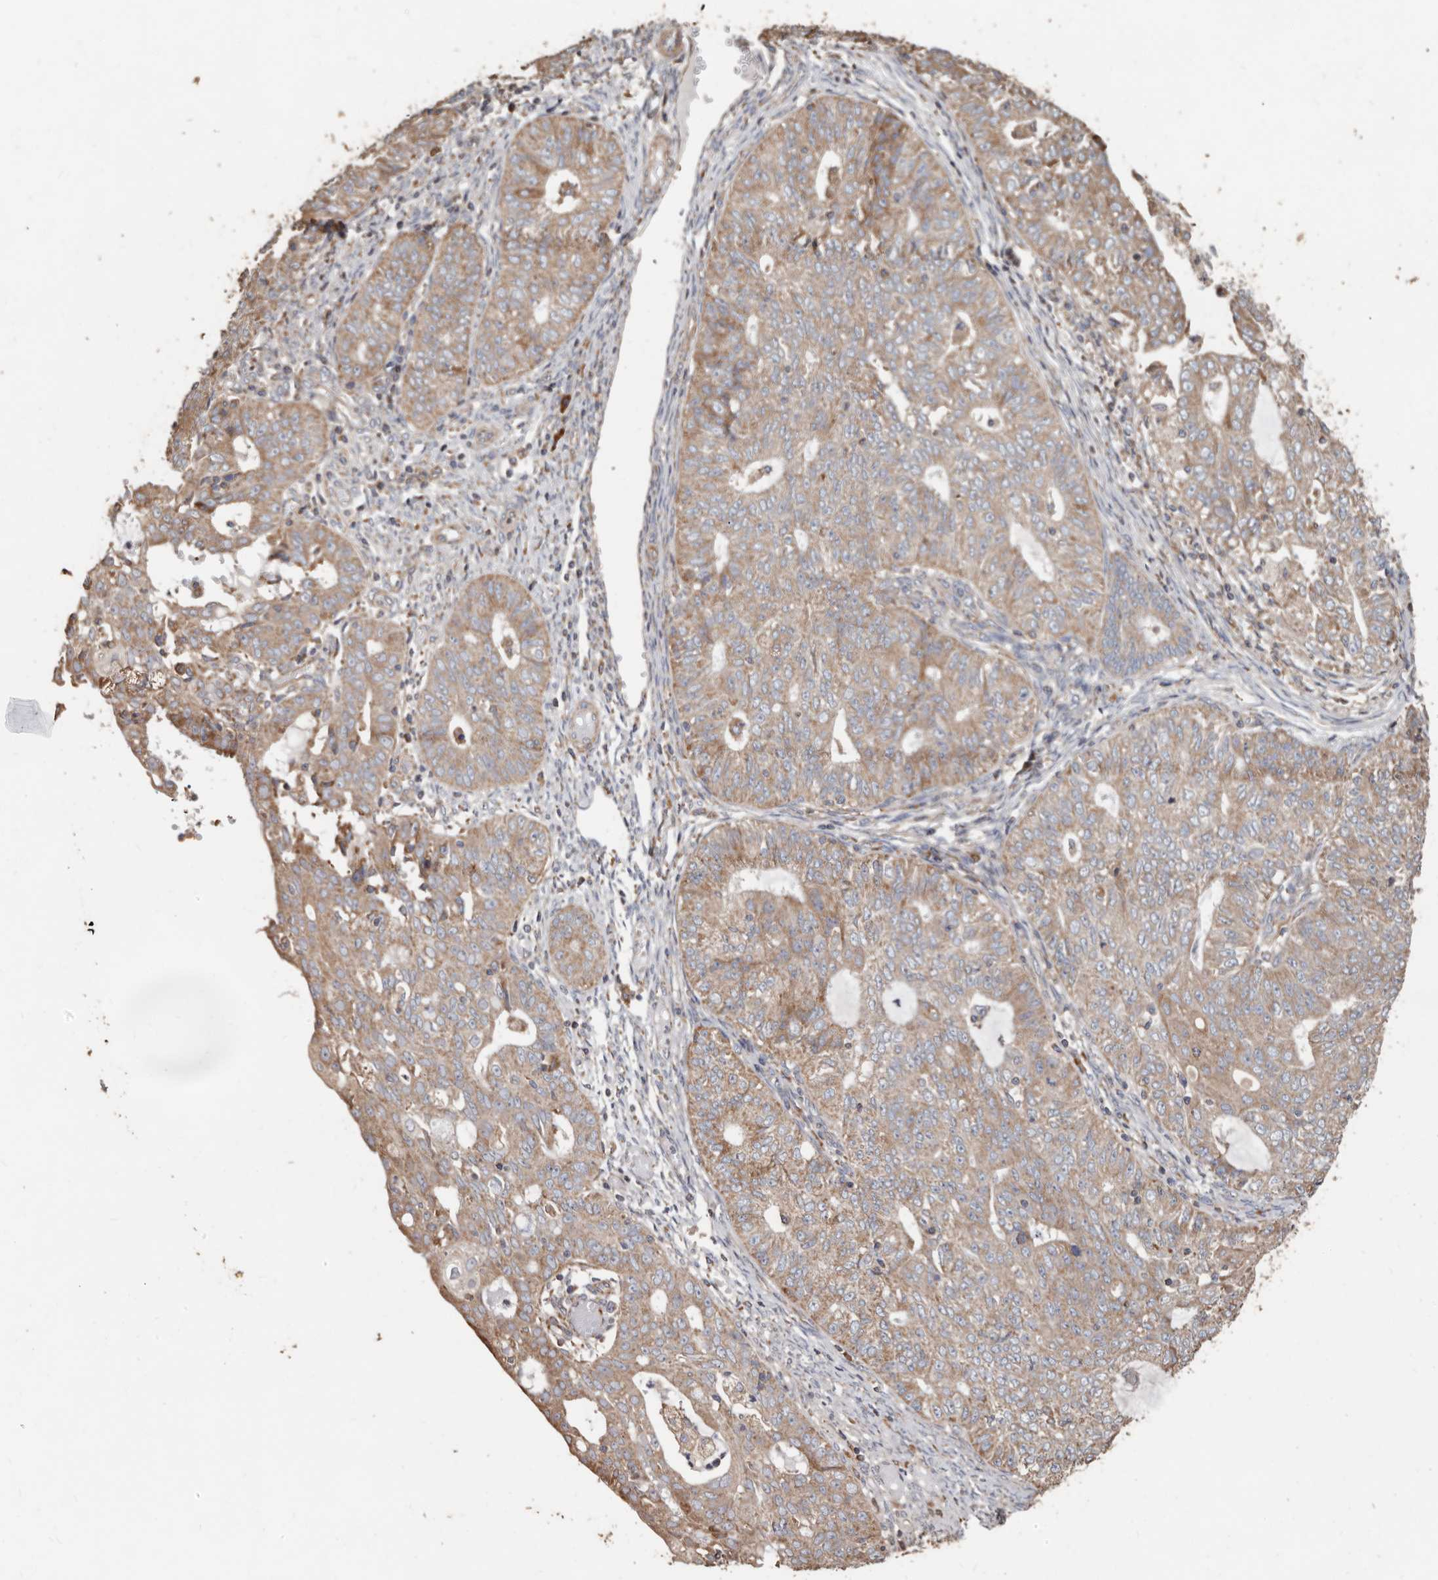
{"staining": {"intensity": "moderate", "quantity": ">75%", "location": "cytoplasmic/membranous"}, "tissue": "endometrial cancer", "cell_type": "Tumor cells", "image_type": "cancer", "snomed": [{"axis": "morphology", "description": "Adenocarcinoma, NOS"}, {"axis": "topography", "description": "Endometrium"}], "caption": "Endometrial adenocarcinoma tissue demonstrates moderate cytoplasmic/membranous expression in about >75% of tumor cells, visualized by immunohistochemistry.", "gene": "OSGIN2", "patient": {"sex": "female", "age": 32}}